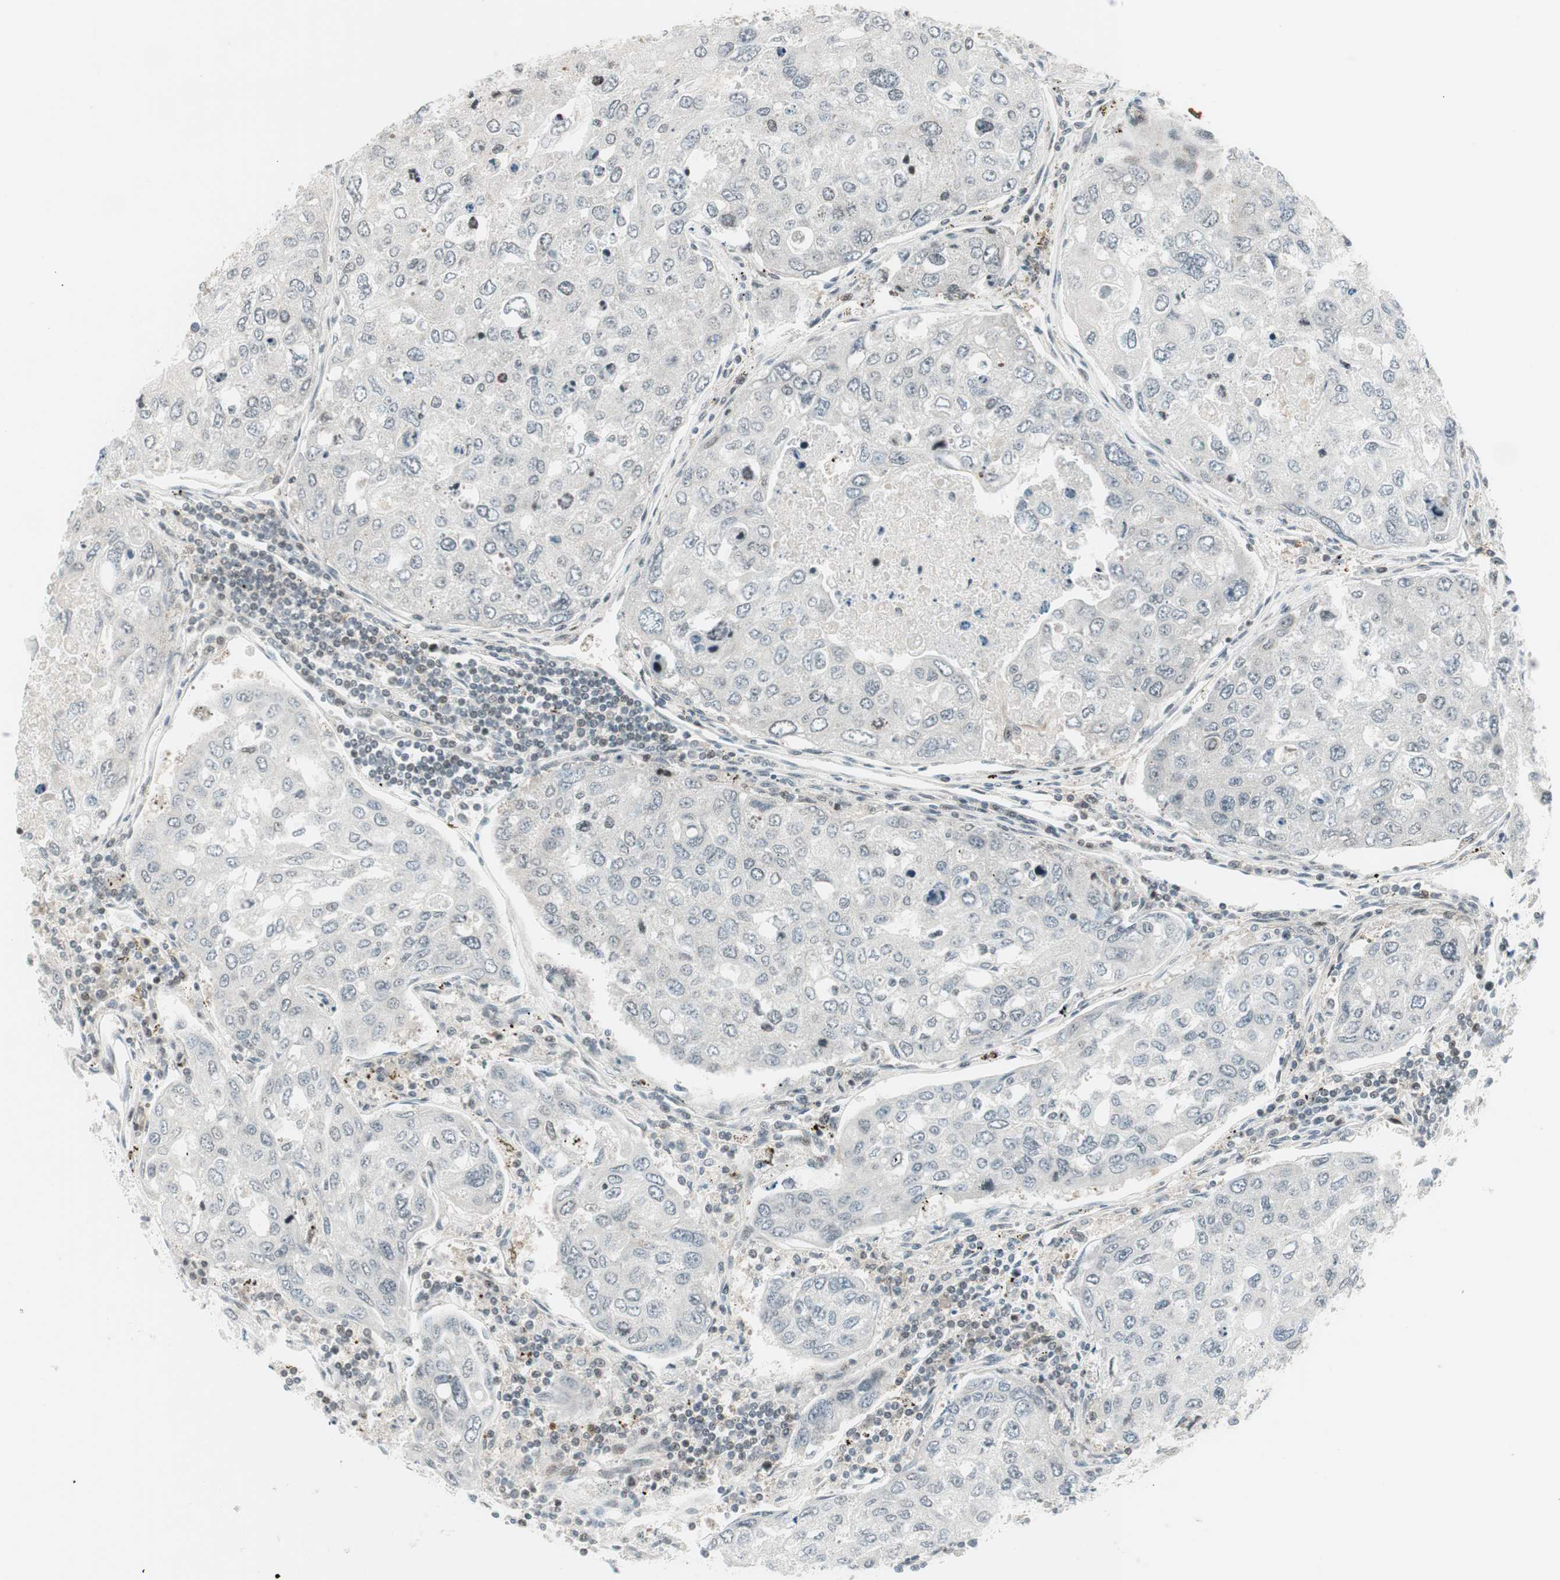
{"staining": {"intensity": "negative", "quantity": "none", "location": "none"}, "tissue": "urothelial cancer", "cell_type": "Tumor cells", "image_type": "cancer", "snomed": [{"axis": "morphology", "description": "Urothelial carcinoma, High grade"}, {"axis": "topography", "description": "Lymph node"}, {"axis": "topography", "description": "Urinary bladder"}], "caption": "Urothelial cancer was stained to show a protein in brown. There is no significant positivity in tumor cells. Brightfield microscopy of immunohistochemistry (IHC) stained with DAB (brown) and hematoxylin (blue), captured at high magnification.", "gene": "TPT1", "patient": {"sex": "male", "age": 51}}